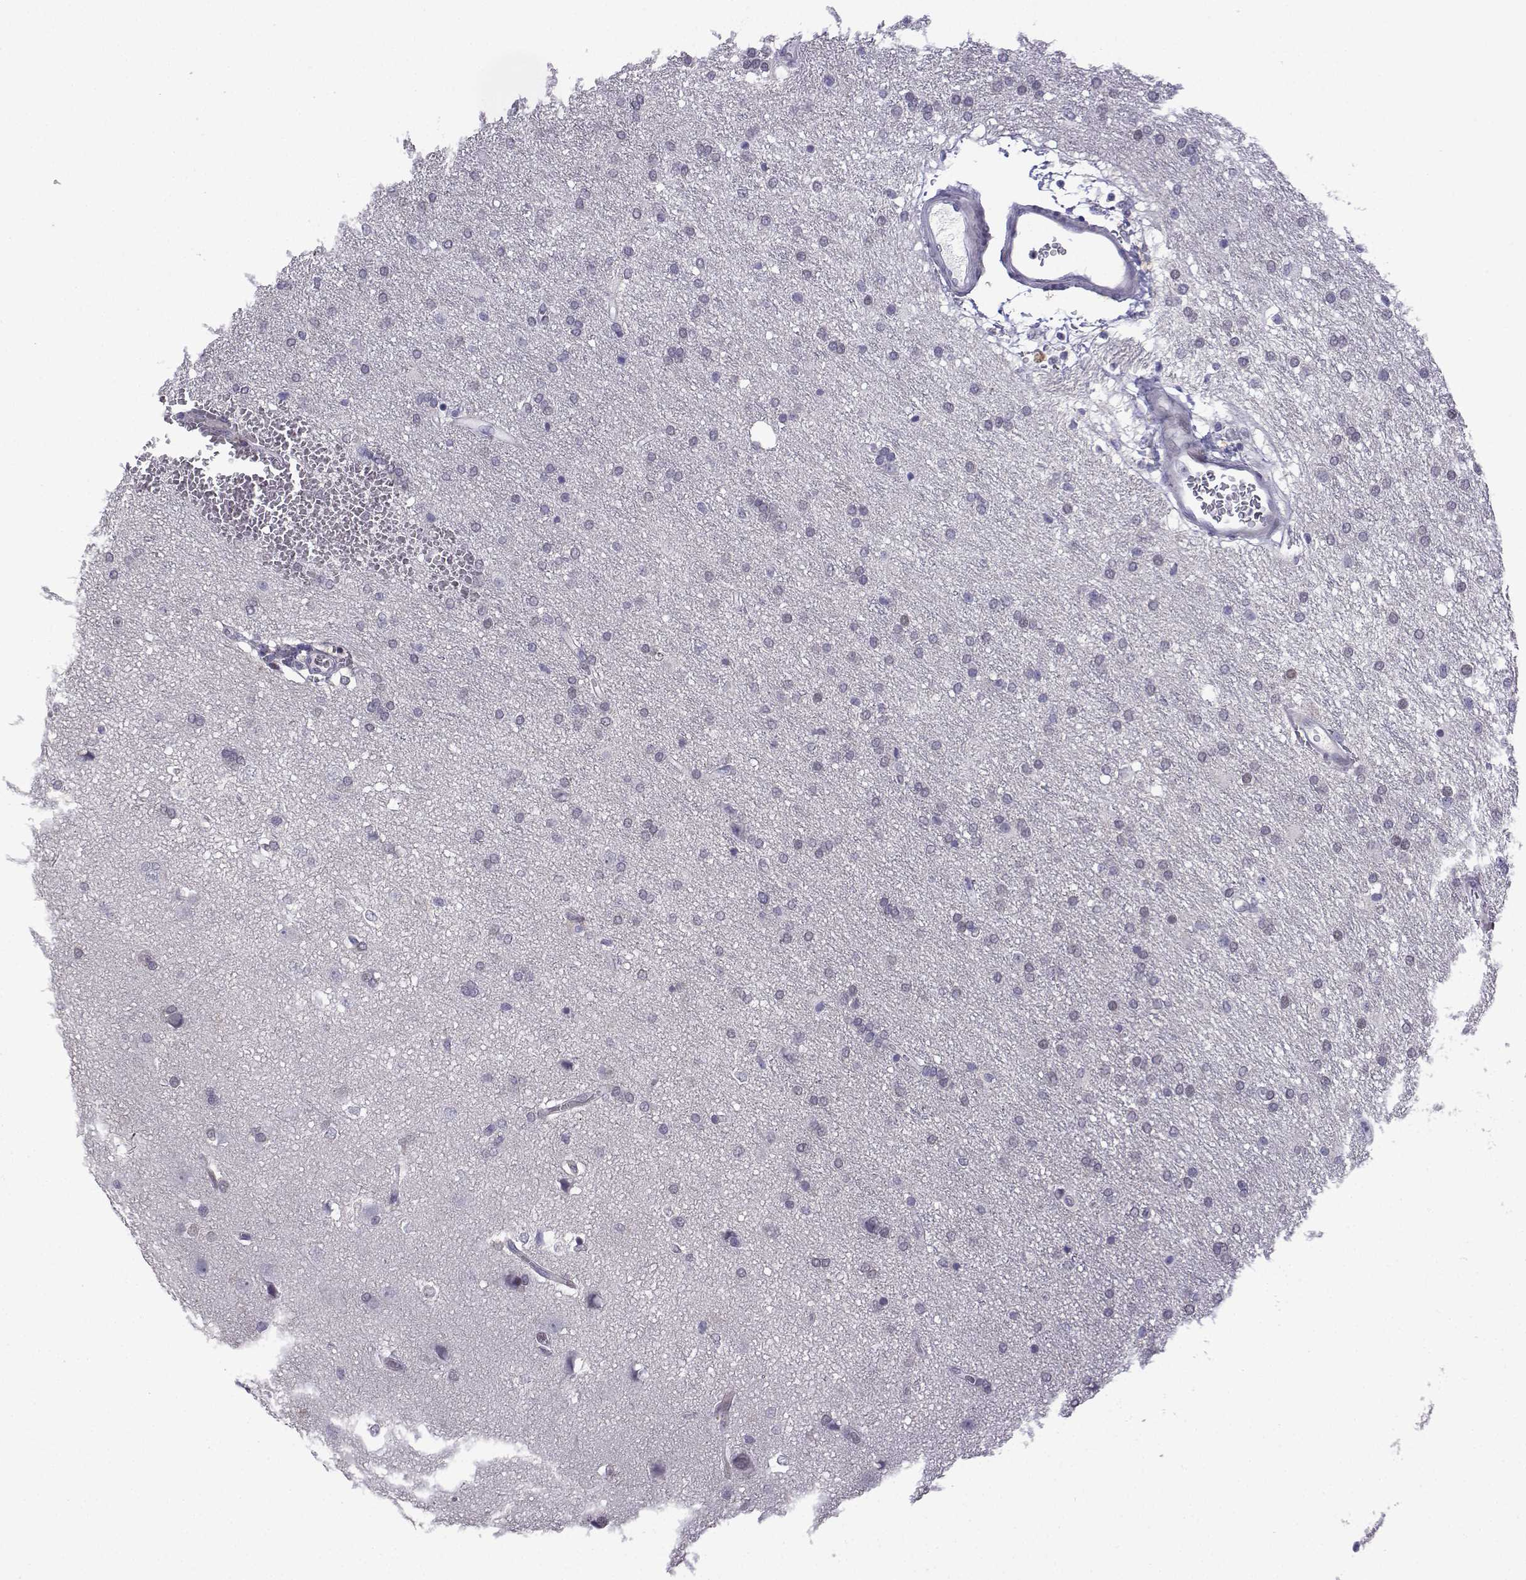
{"staining": {"intensity": "negative", "quantity": "none", "location": "none"}, "tissue": "glioma", "cell_type": "Tumor cells", "image_type": "cancer", "snomed": [{"axis": "morphology", "description": "Glioma, malignant, Low grade"}, {"axis": "topography", "description": "Brain"}], "caption": "Immunohistochemistry of glioma shows no expression in tumor cells. (Brightfield microscopy of DAB immunohistochemistry at high magnification).", "gene": "CFAP70", "patient": {"sex": "female", "age": 32}}